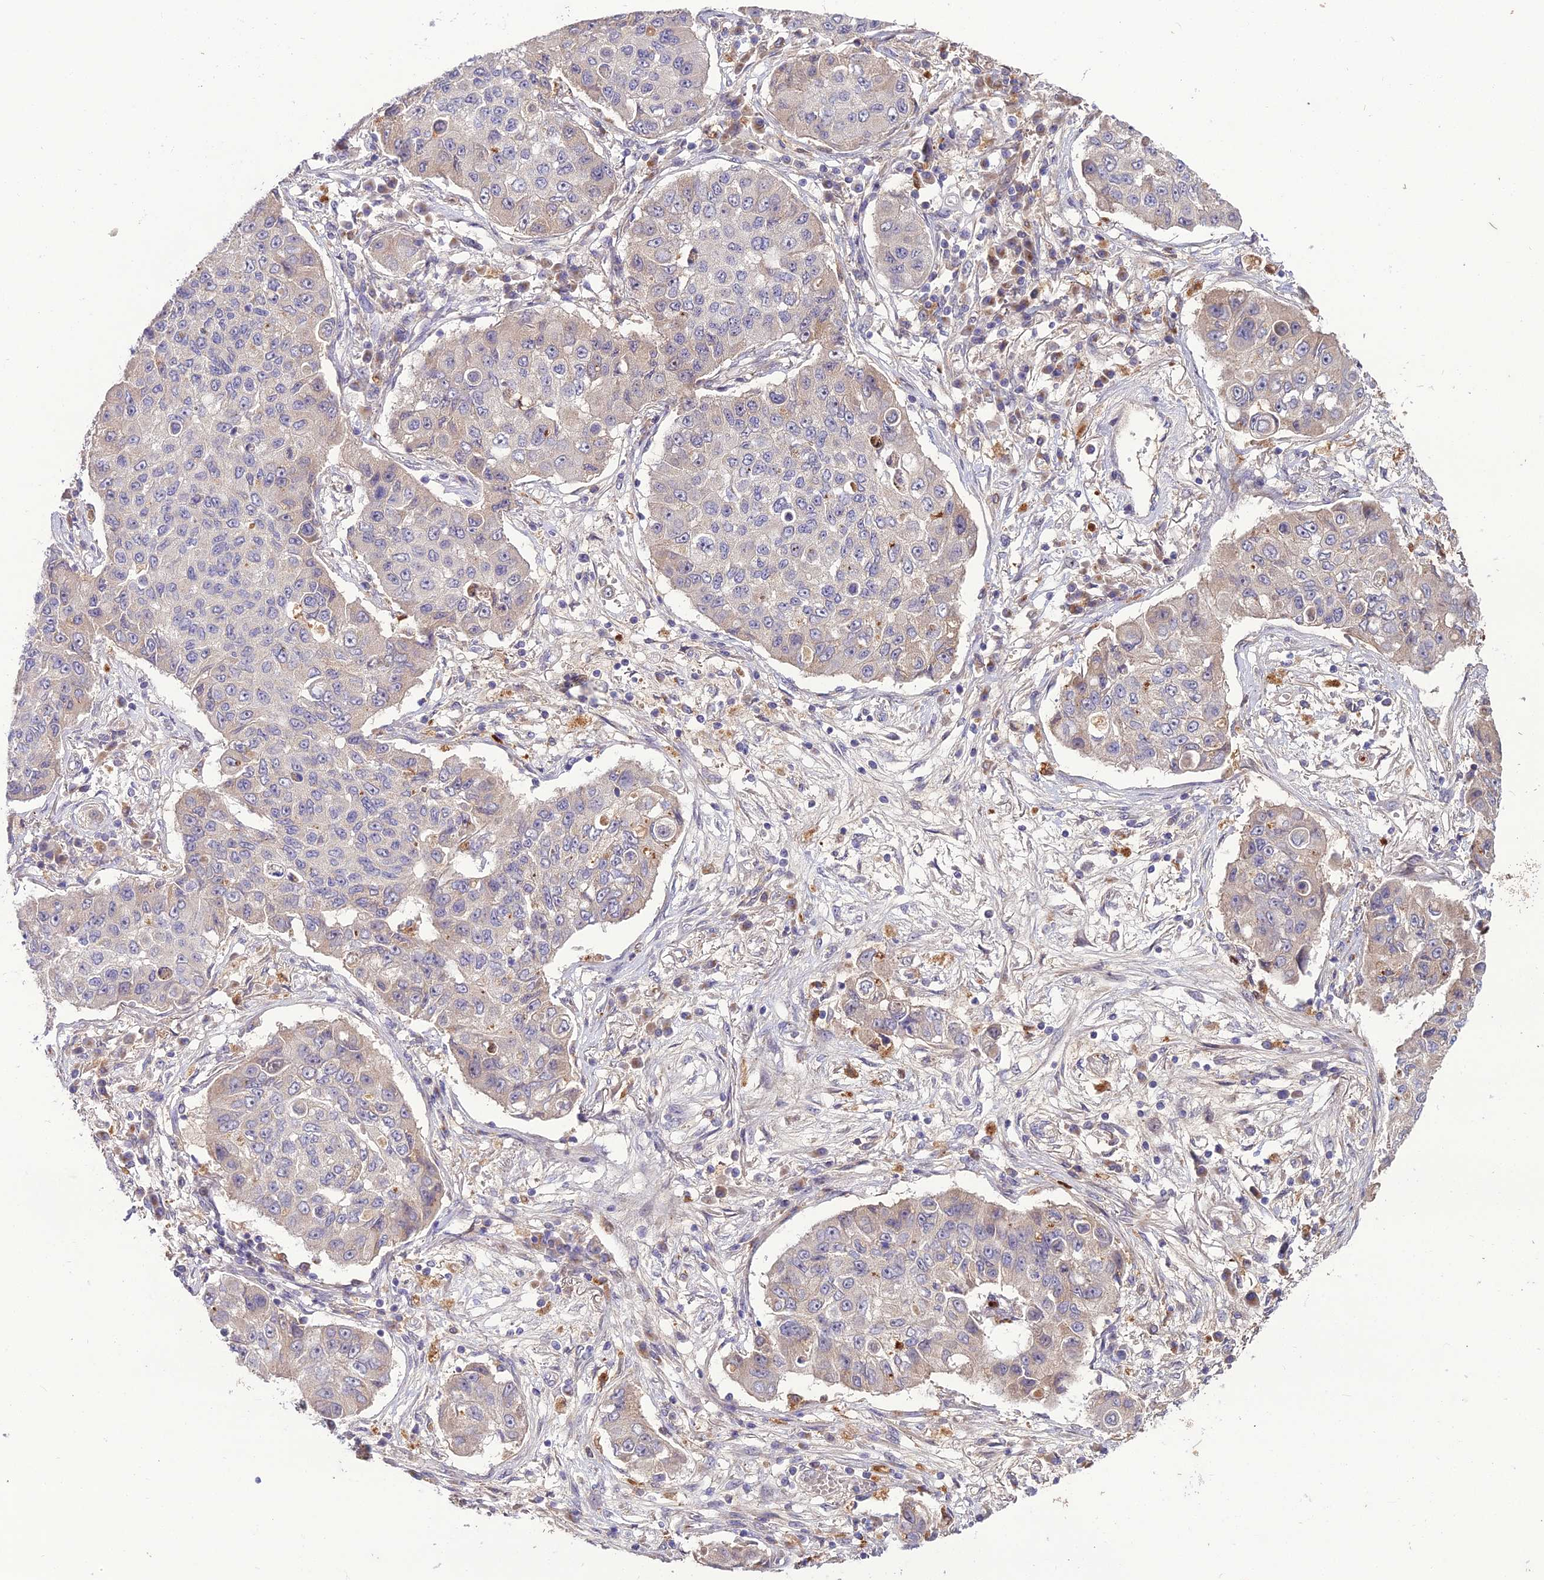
{"staining": {"intensity": "negative", "quantity": "none", "location": "none"}, "tissue": "lung cancer", "cell_type": "Tumor cells", "image_type": "cancer", "snomed": [{"axis": "morphology", "description": "Squamous cell carcinoma, NOS"}, {"axis": "topography", "description": "Lung"}], "caption": "Lung cancer (squamous cell carcinoma) was stained to show a protein in brown. There is no significant positivity in tumor cells.", "gene": "EID2", "patient": {"sex": "male", "age": 74}}